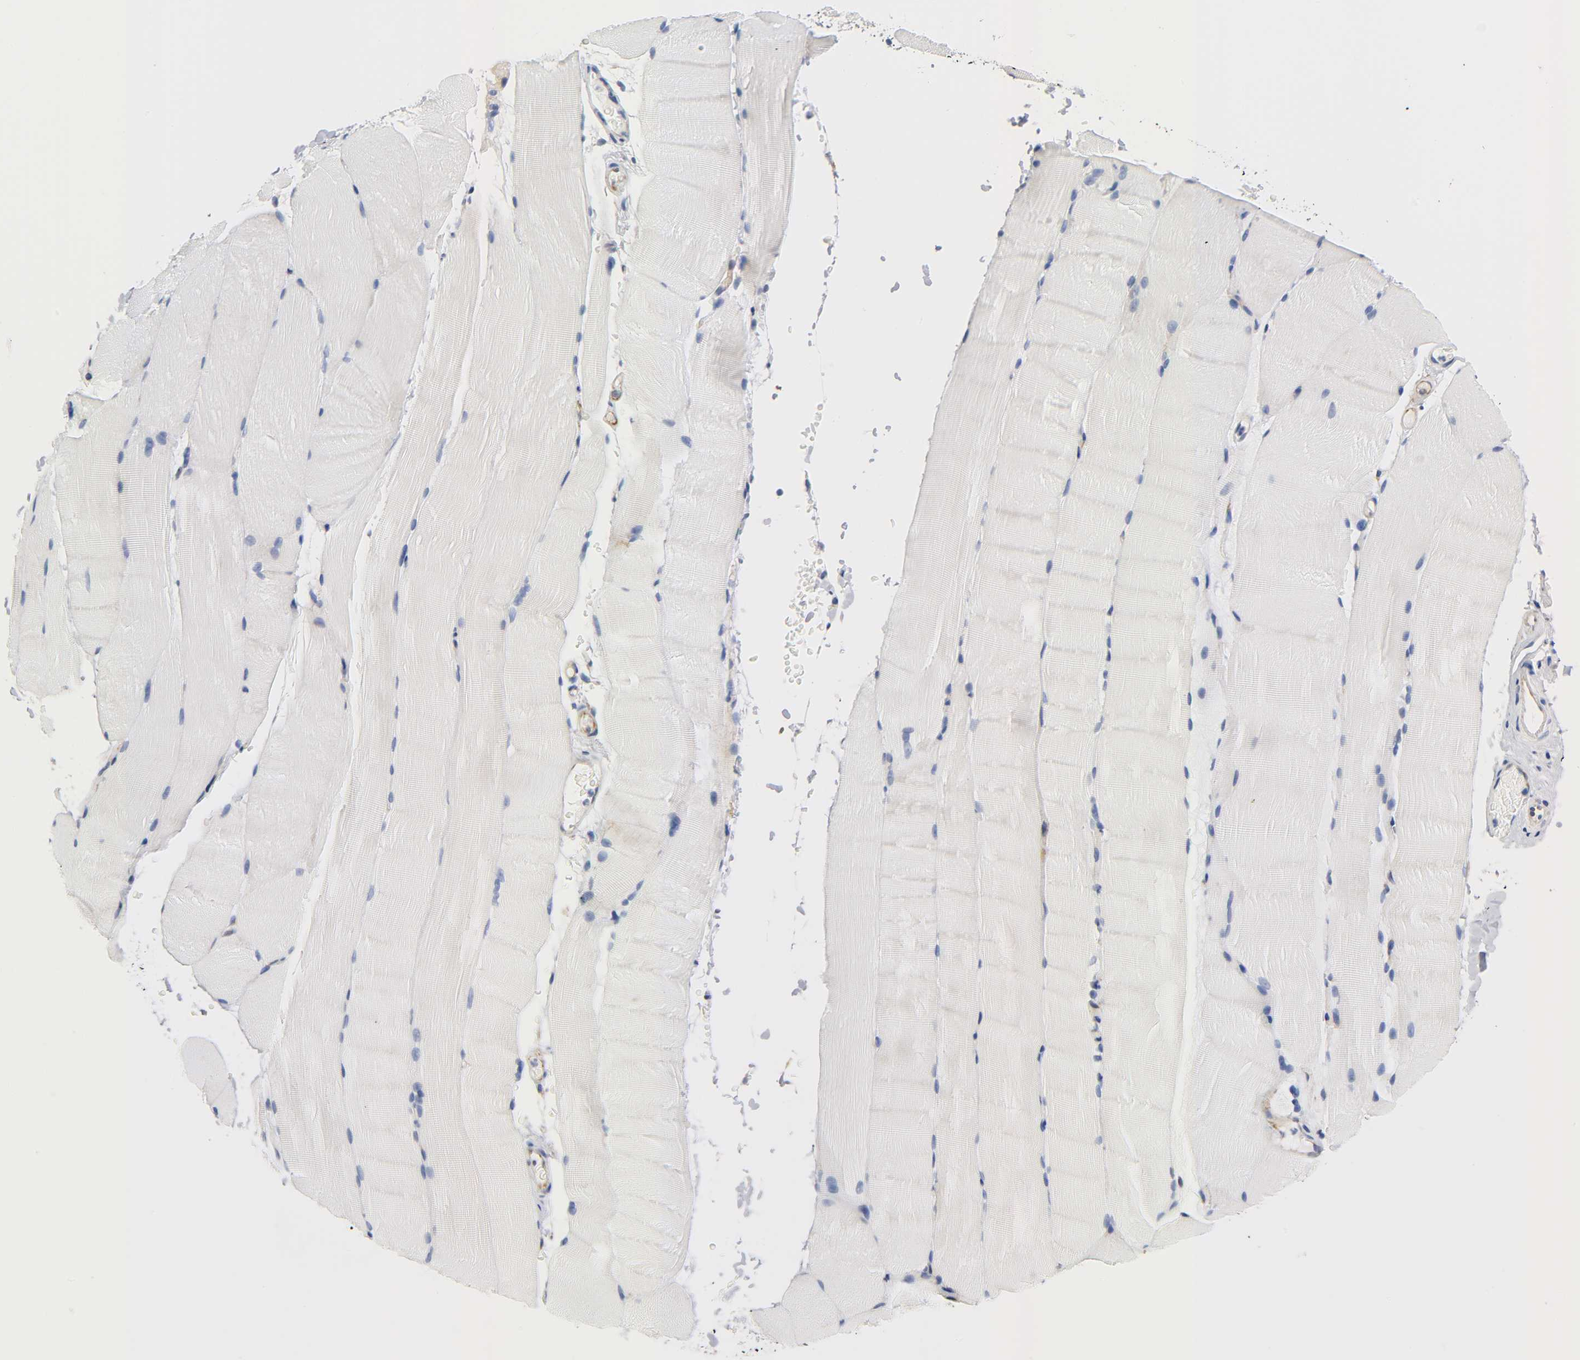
{"staining": {"intensity": "negative", "quantity": "none", "location": "none"}, "tissue": "skeletal muscle", "cell_type": "Myocytes", "image_type": "normal", "snomed": [{"axis": "morphology", "description": "Normal tissue, NOS"}, {"axis": "topography", "description": "Skeletal muscle"}, {"axis": "topography", "description": "Parathyroid gland"}], "caption": "Image shows no protein staining in myocytes of unremarkable skeletal muscle.", "gene": "REL", "patient": {"sex": "female", "age": 37}}